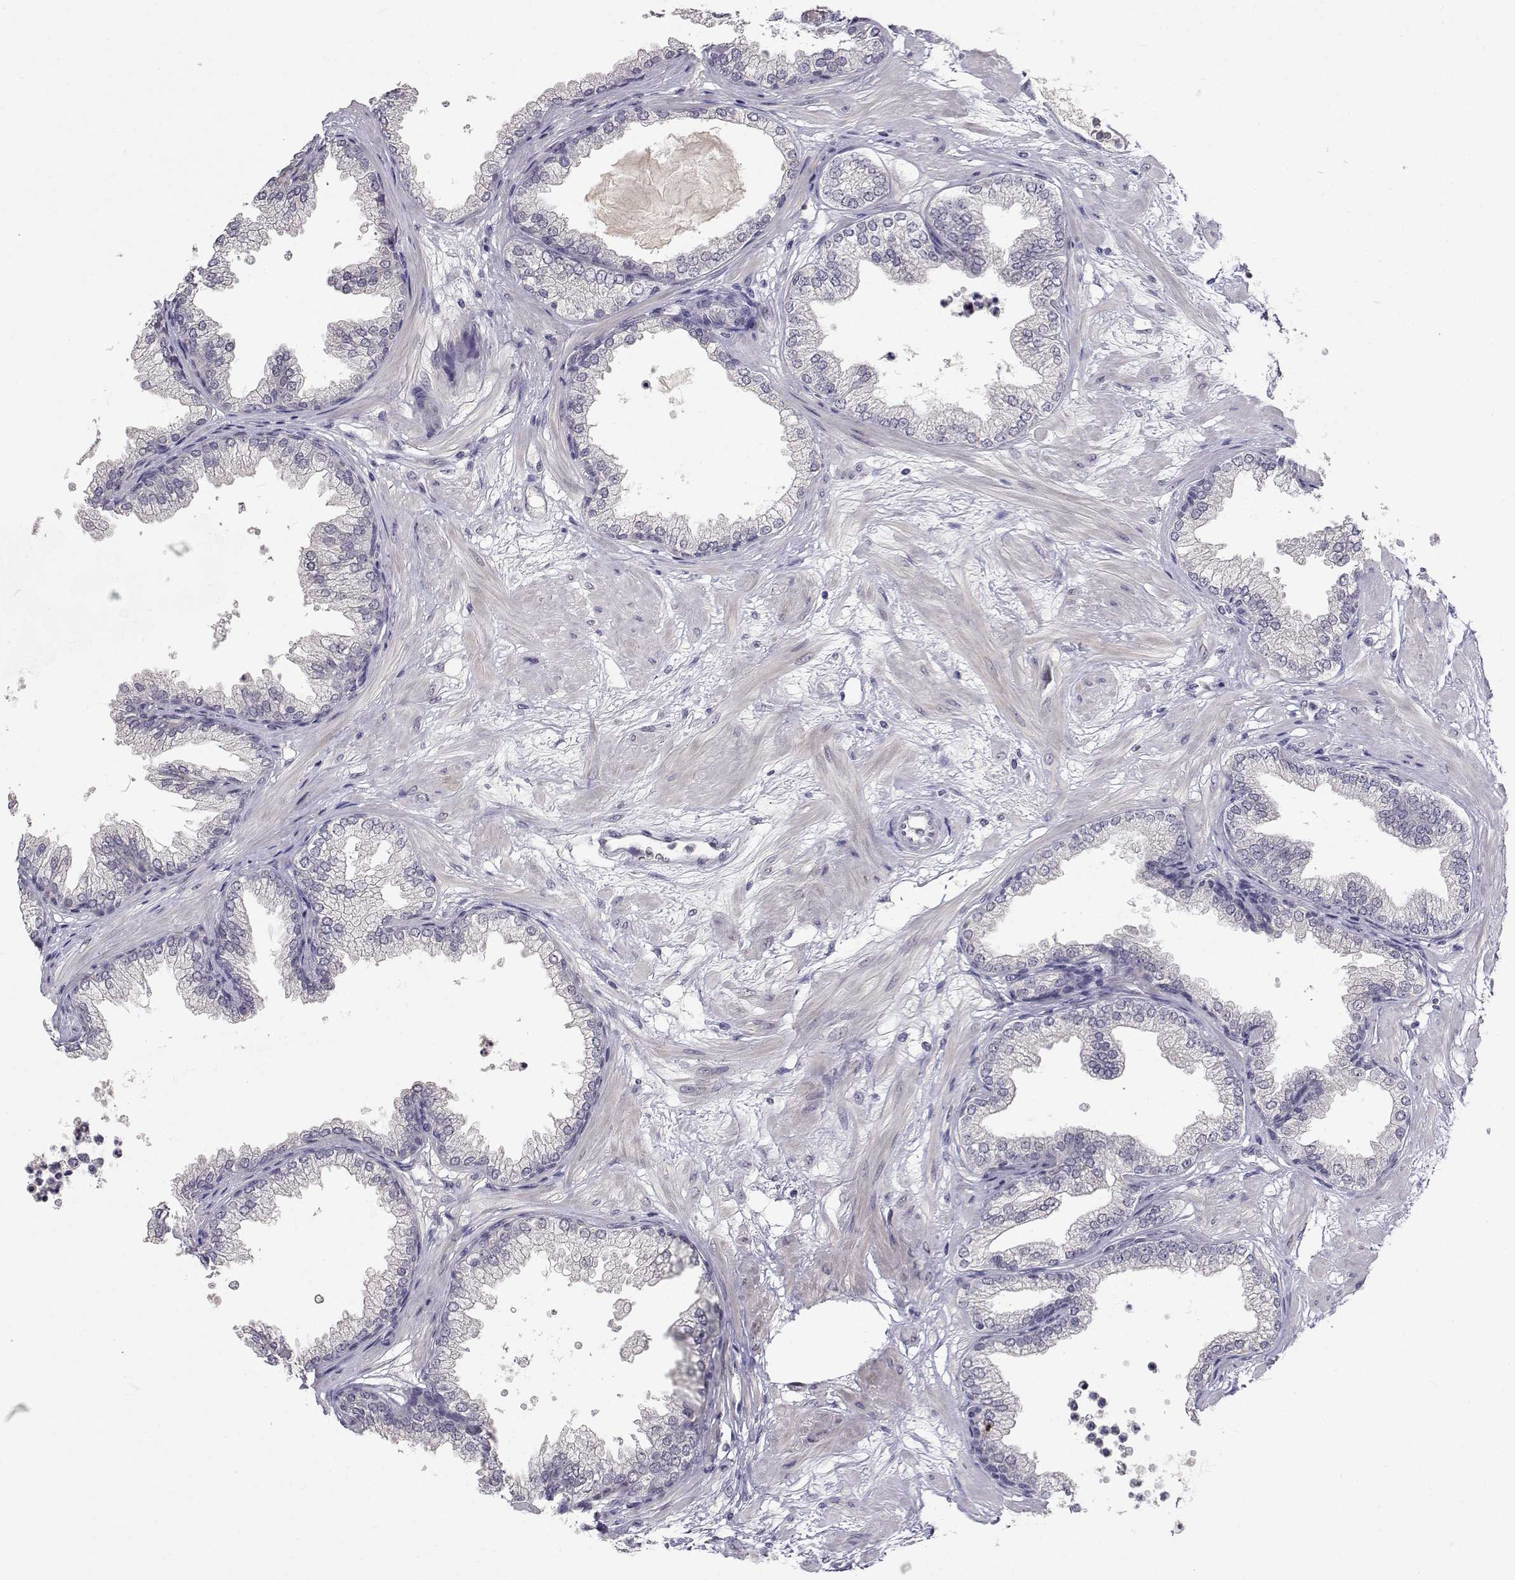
{"staining": {"intensity": "negative", "quantity": "none", "location": "none"}, "tissue": "prostate", "cell_type": "Glandular cells", "image_type": "normal", "snomed": [{"axis": "morphology", "description": "Normal tissue, NOS"}, {"axis": "topography", "description": "Prostate"}], "caption": "Immunohistochemistry image of benign prostate: prostate stained with DAB (3,3'-diaminobenzidine) reveals no significant protein staining in glandular cells.", "gene": "SLC6A3", "patient": {"sex": "male", "age": 37}}